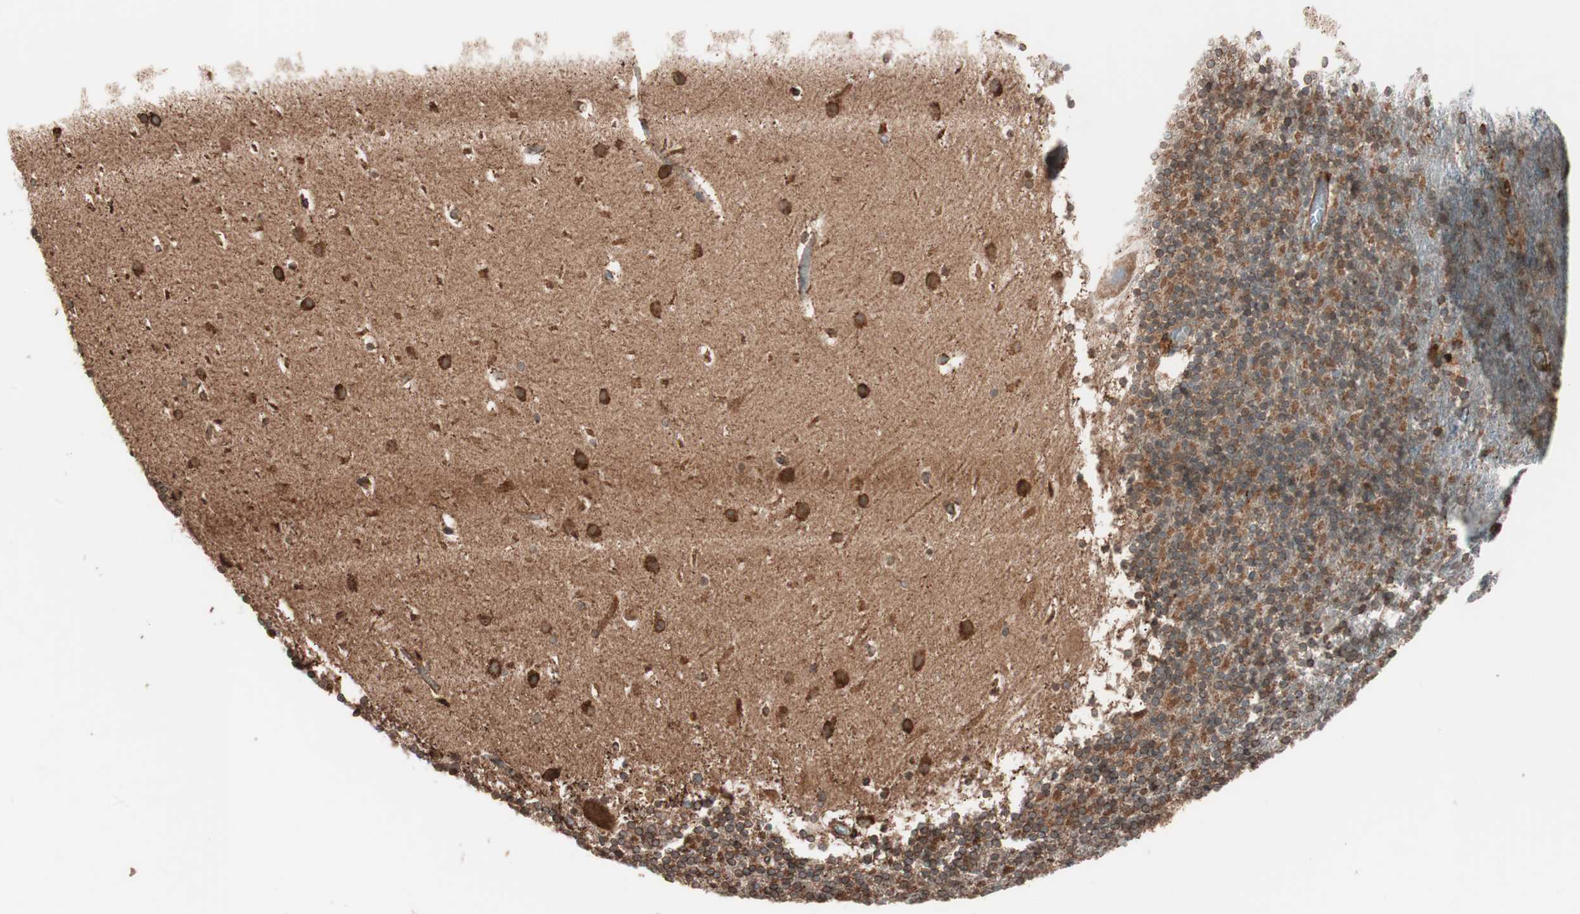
{"staining": {"intensity": "moderate", "quantity": ">75%", "location": "cytoplasmic/membranous"}, "tissue": "cerebellum", "cell_type": "Cells in granular layer", "image_type": "normal", "snomed": [{"axis": "morphology", "description": "Normal tissue, NOS"}, {"axis": "topography", "description": "Cerebellum"}], "caption": "Moderate cytoplasmic/membranous protein staining is identified in approximately >75% of cells in granular layer in cerebellum. Using DAB (3,3'-diaminobenzidine) (brown) and hematoxylin (blue) stains, captured at high magnification using brightfield microscopy.", "gene": "VEGFA", "patient": {"sex": "male", "age": 45}}